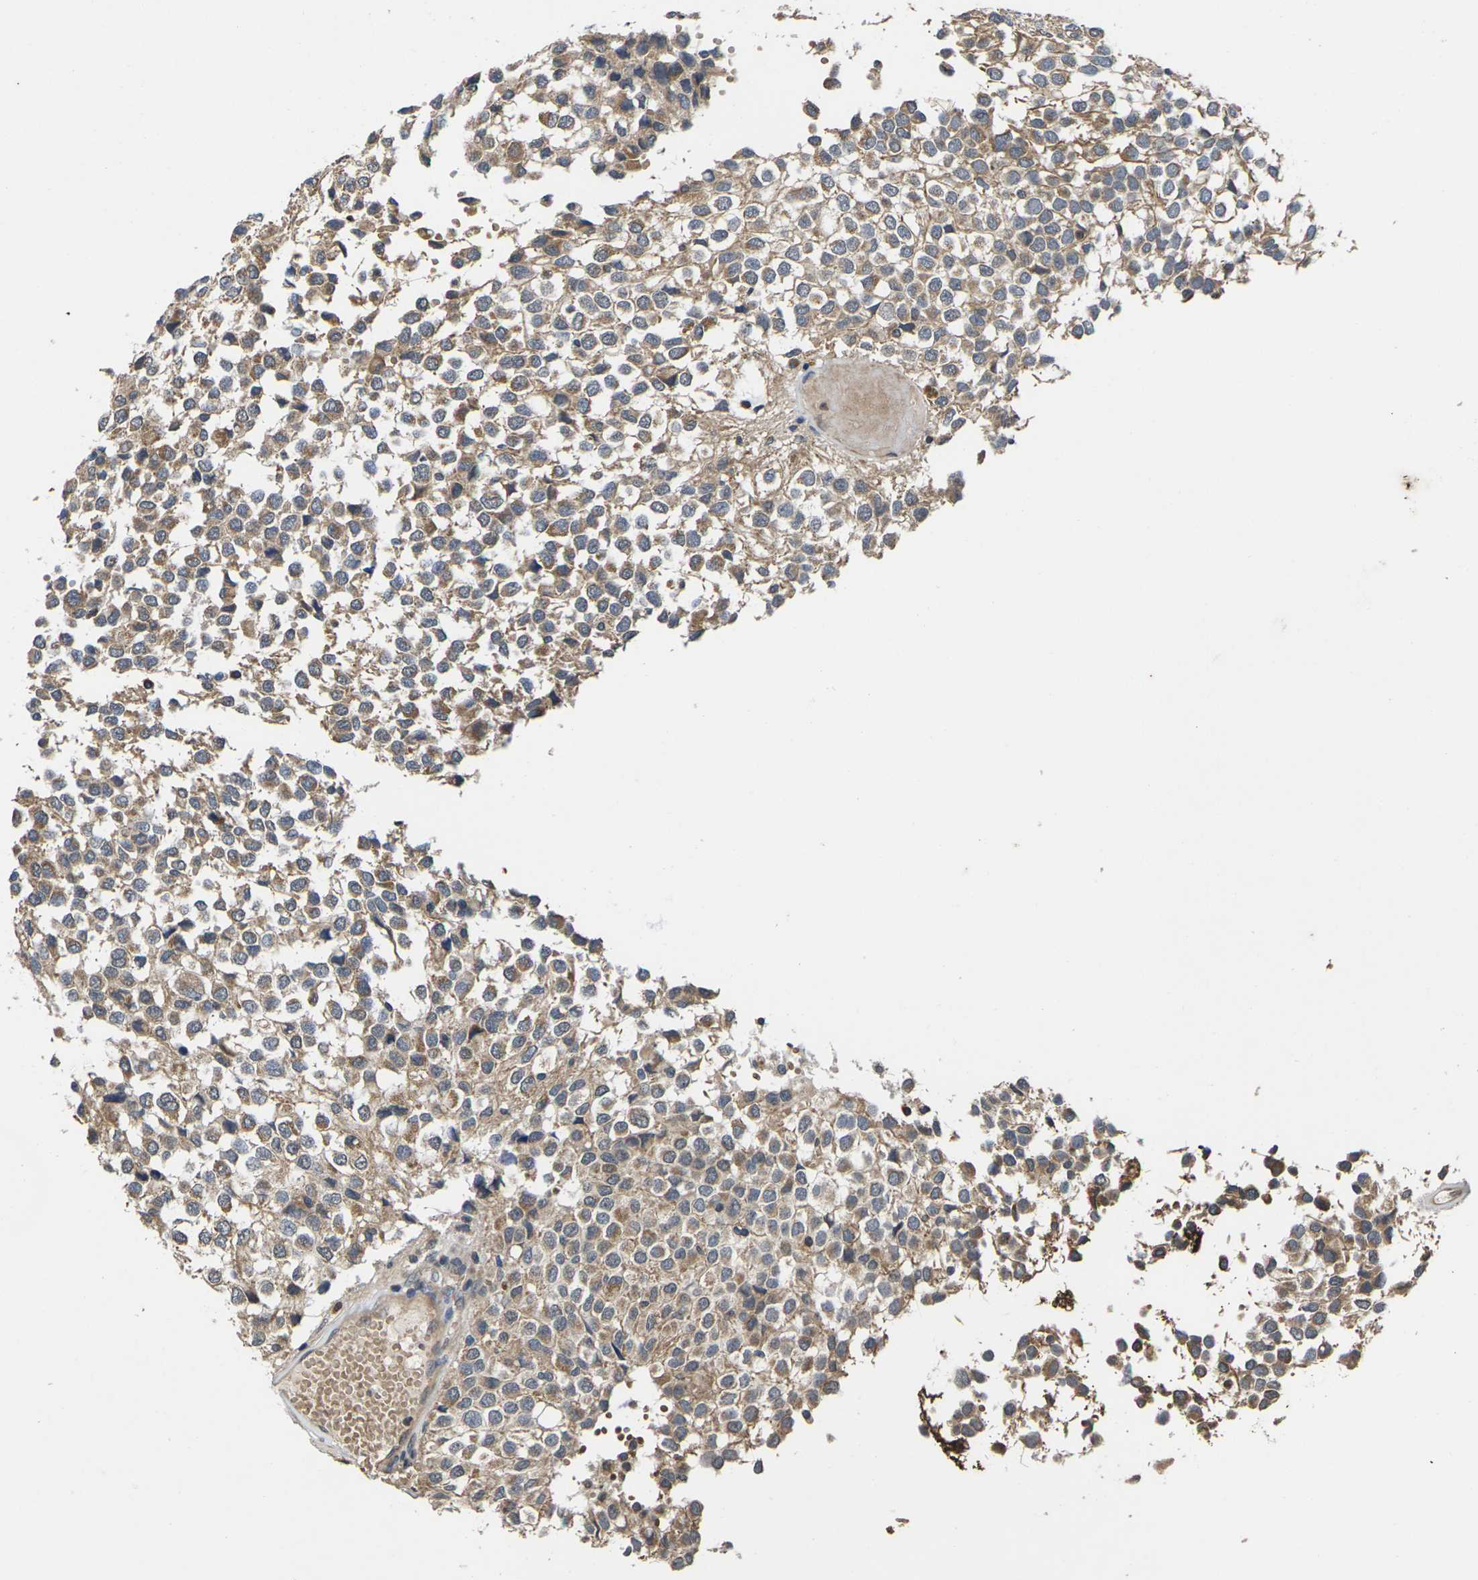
{"staining": {"intensity": "moderate", "quantity": "25%-75%", "location": "cytoplasmic/membranous"}, "tissue": "glioma", "cell_type": "Tumor cells", "image_type": "cancer", "snomed": [{"axis": "morphology", "description": "Glioma, malignant, High grade"}, {"axis": "topography", "description": "Brain"}], "caption": "IHC of glioma displays medium levels of moderate cytoplasmic/membranous staining in approximately 25%-75% of tumor cells.", "gene": "DKK2", "patient": {"sex": "male", "age": 32}}